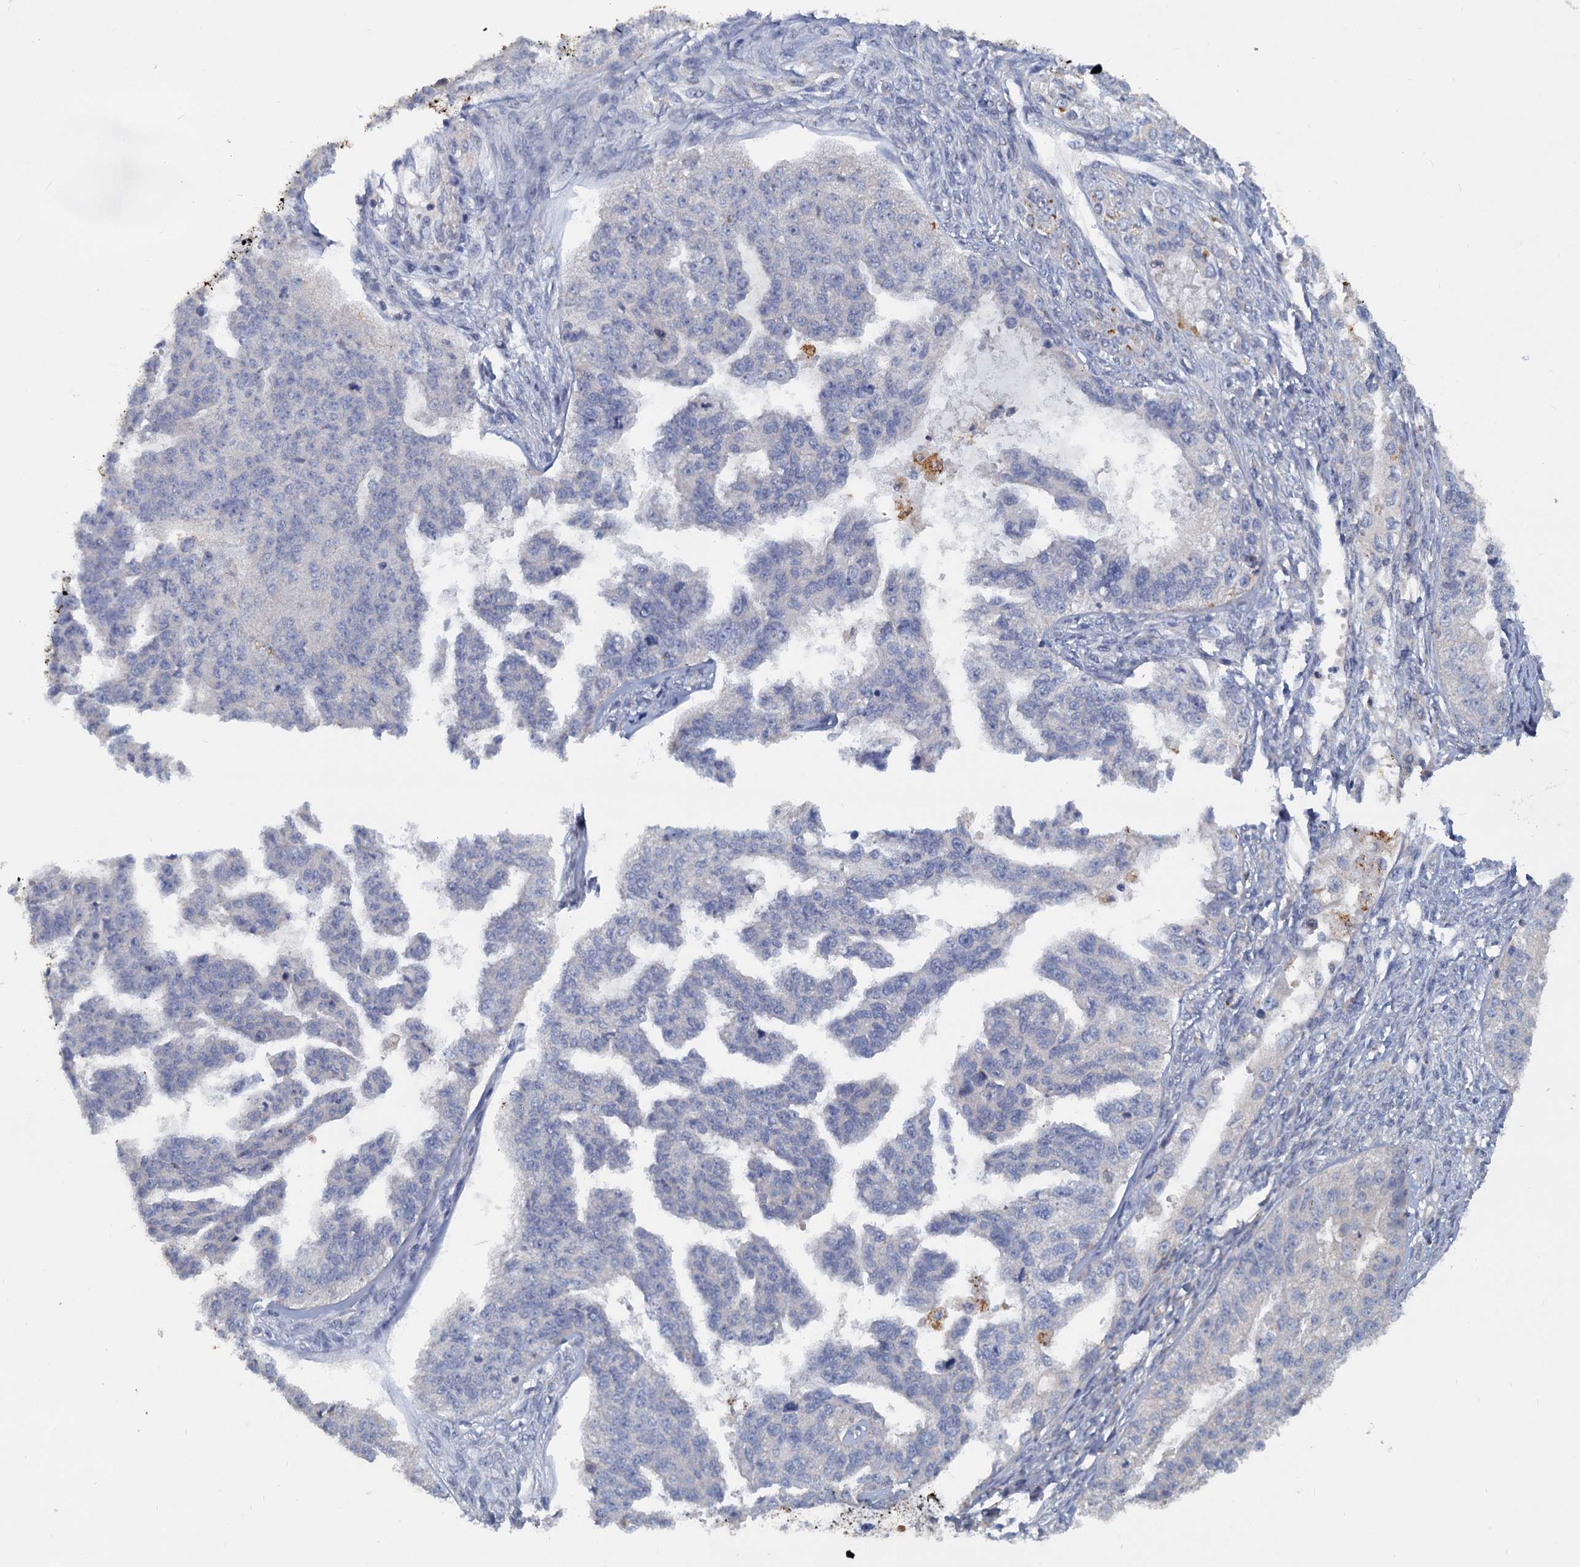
{"staining": {"intensity": "negative", "quantity": "none", "location": "none"}, "tissue": "ovarian cancer", "cell_type": "Tumor cells", "image_type": "cancer", "snomed": [{"axis": "morphology", "description": "Cystadenocarcinoma, serous, NOS"}, {"axis": "topography", "description": "Ovary"}], "caption": "Ovarian cancer (serous cystadenocarcinoma) stained for a protein using IHC exhibits no expression tumor cells.", "gene": "SLC2A7", "patient": {"sex": "female", "age": 58}}